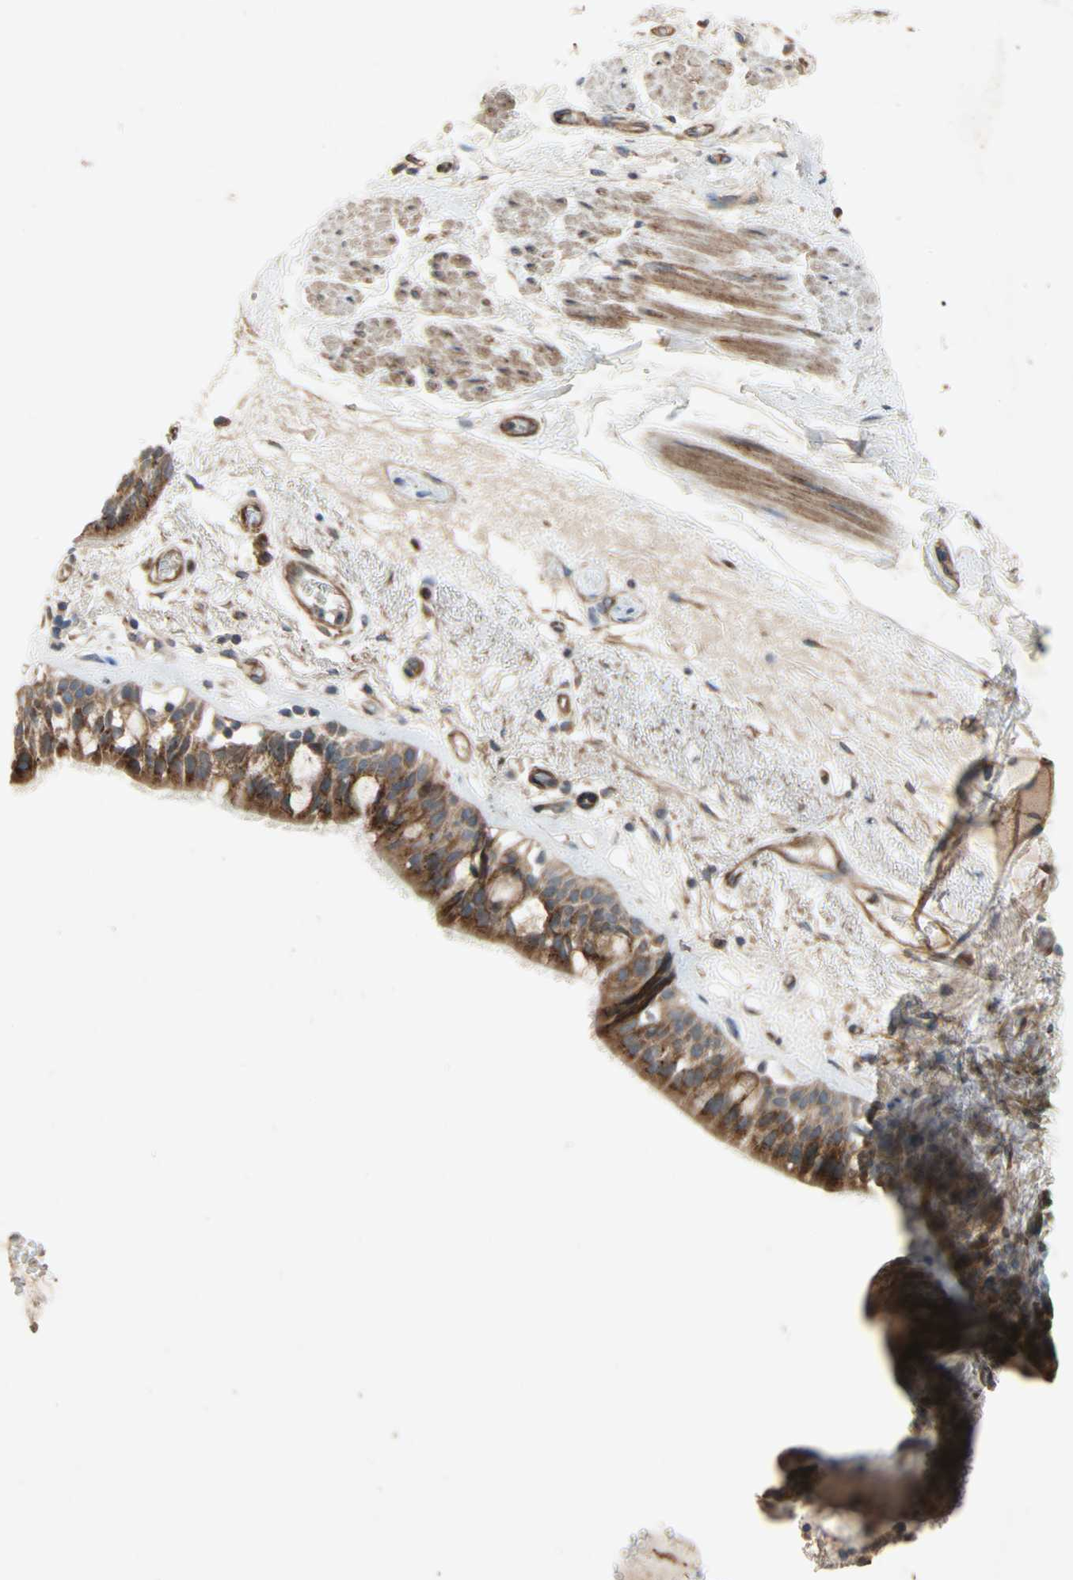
{"staining": {"intensity": "strong", "quantity": ">75%", "location": "cytoplasmic/membranous"}, "tissue": "bronchus", "cell_type": "Respiratory epithelial cells", "image_type": "normal", "snomed": [{"axis": "morphology", "description": "Normal tissue, NOS"}, {"axis": "topography", "description": "Bronchus"}], "caption": "This is an image of immunohistochemistry (IHC) staining of benign bronchus, which shows strong staining in the cytoplasmic/membranous of respiratory epithelial cells.", "gene": "XYLT1", "patient": {"sex": "male", "age": 66}}